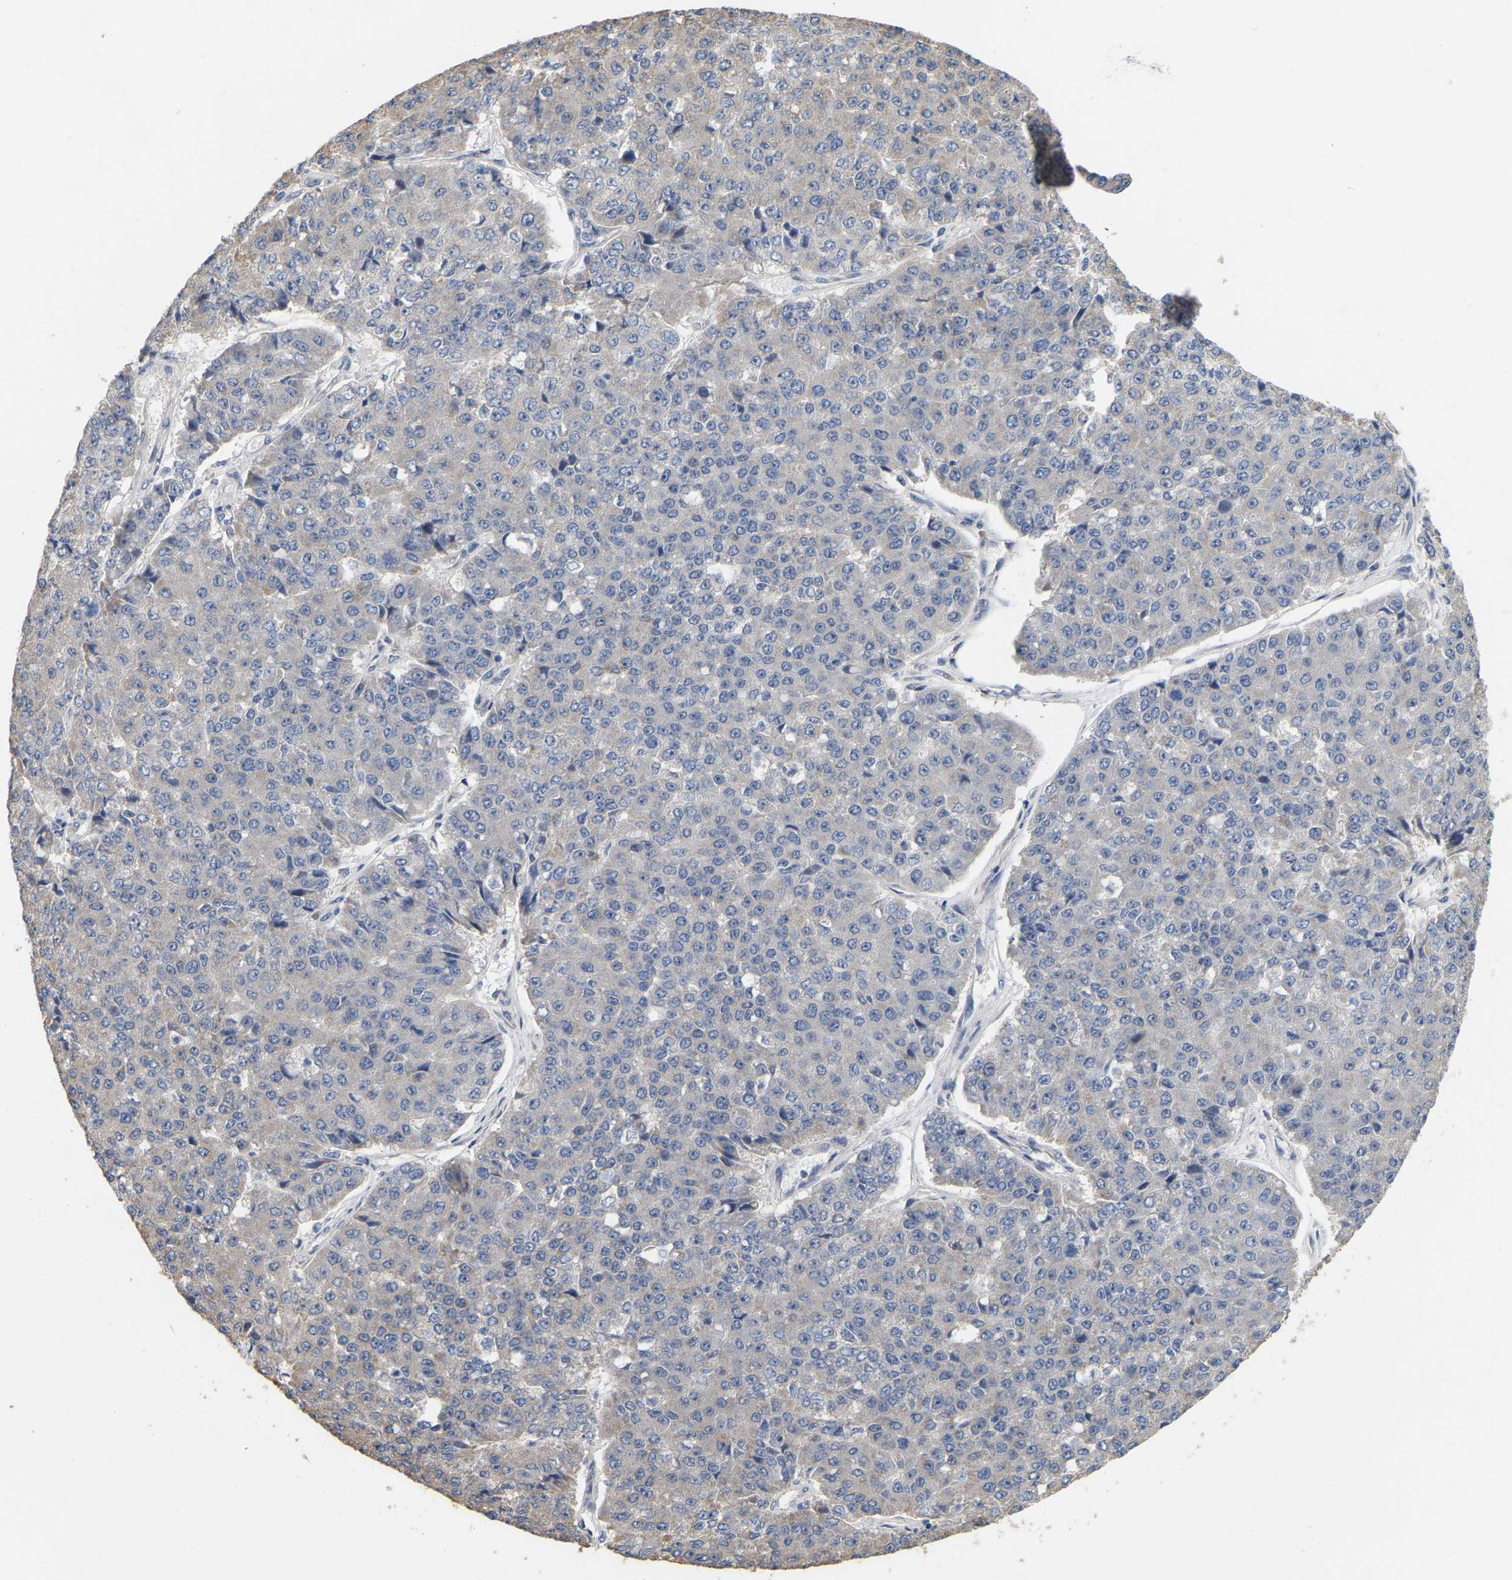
{"staining": {"intensity": "weak", "quantity": "<25%", "location": "cytoplasmic/membranous"}, "tissue": "pancreatic cancer", "cell_type": "Tumor cells", "image_type": "cancer", "snomed": [{"axis": "morphology", "description": "Adenocarcinoma, NOS"}, {"axis": "topography", "description": "Pancreas"}], "caption": "The IHC image has no significant staining in tumor cells of adenocarcinoma (pancreatic) tissue.", "gene": "SSH1", "patient": {"sex": "male", "age": 50}}